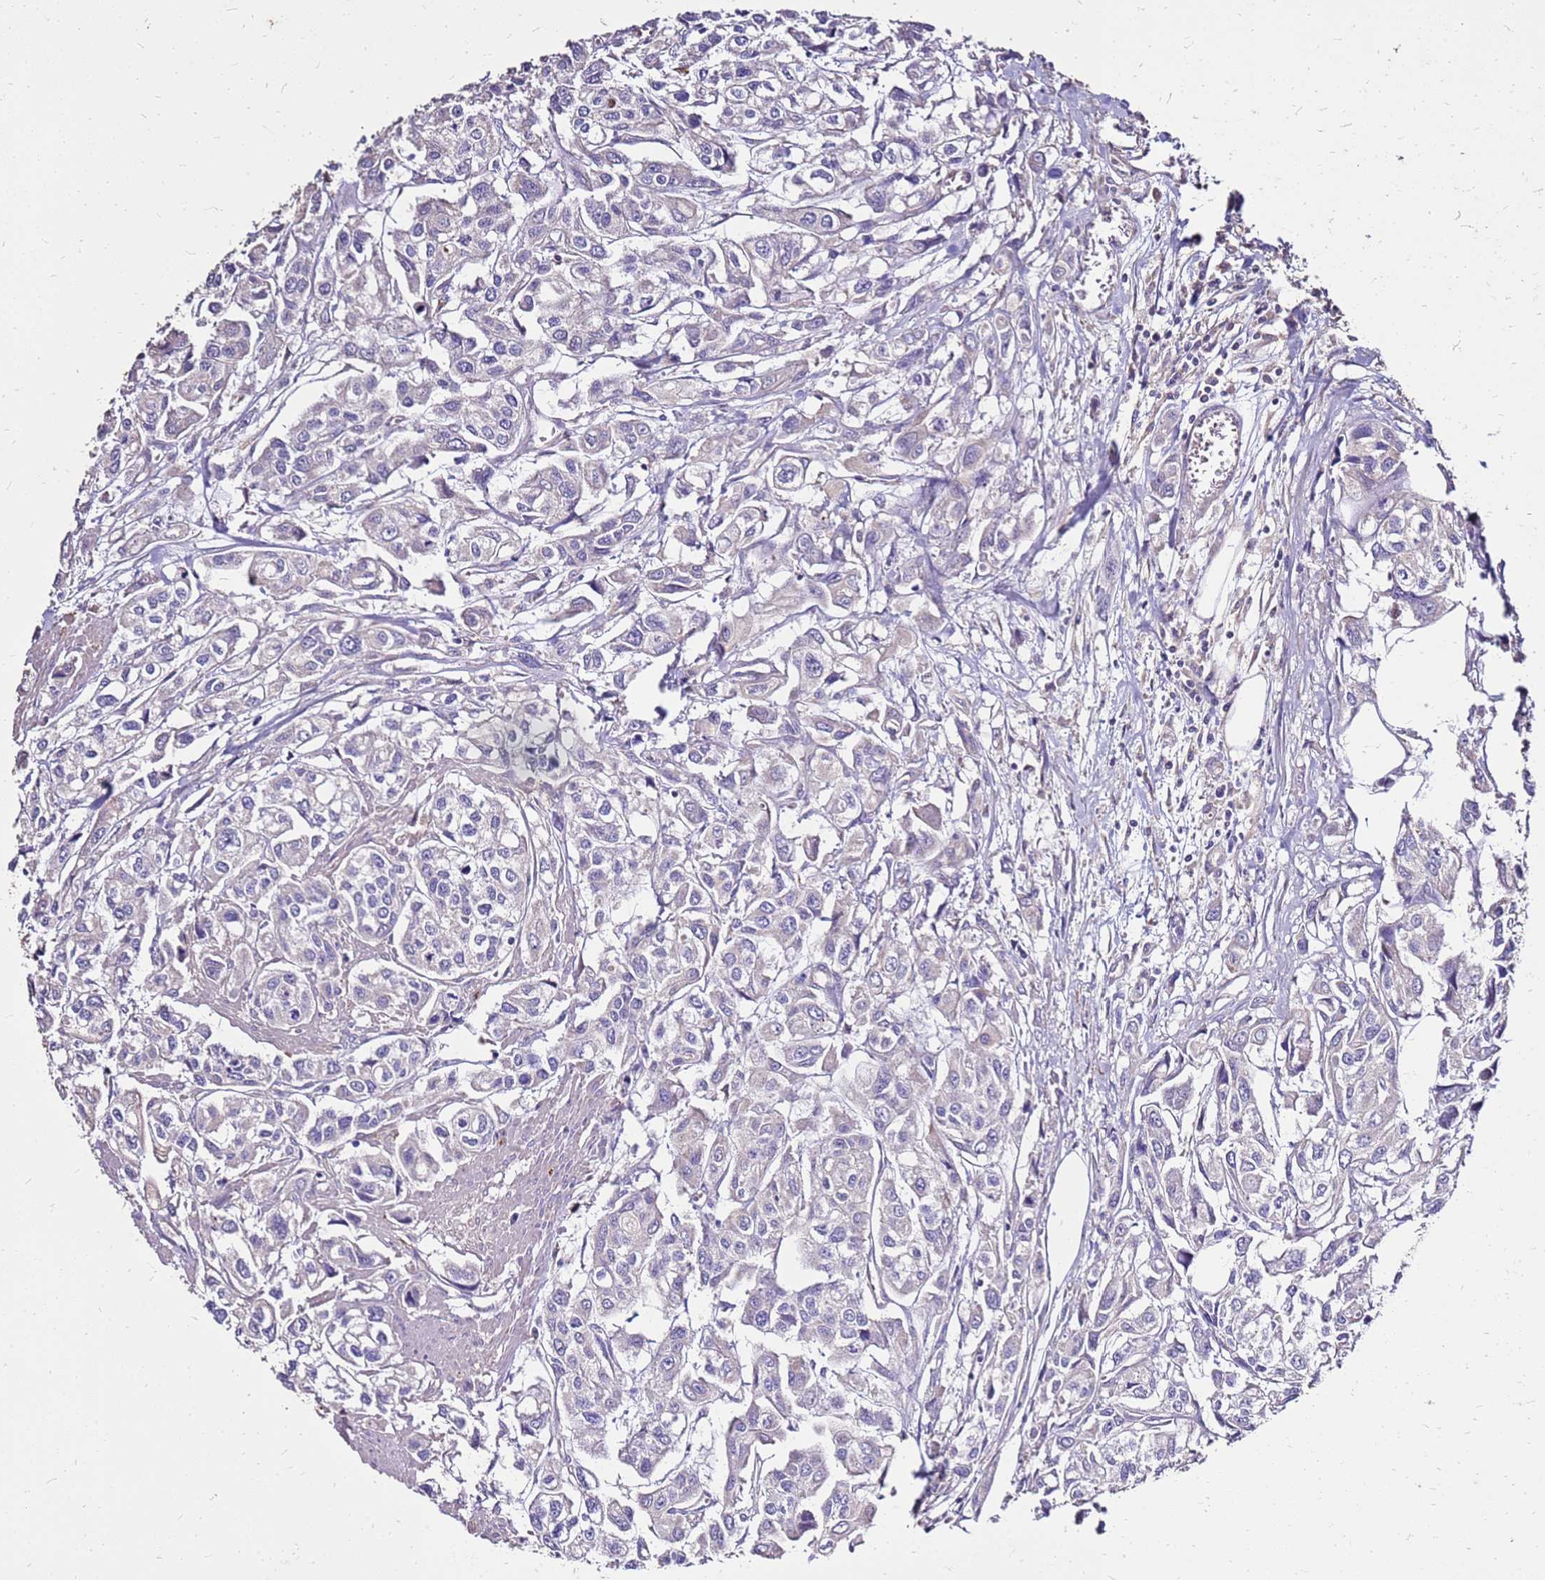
{"staining": {"intensity": "negative", "quantity": "none", "location": "none"}, "tissue": "urothelial cancer", "cell_type": "Tumor cells", "image_type": "cancer", "snomed": [{"axis": "morphology", "description": "Urothelial carcinoma, High grade"}, {"axis": "topography", "description": "Urinary bladder"}], "caption": "The histopathology image displays no significant expression in tumor cells of urothelial cancer. (DAB (3,3'-diaminobenzidine) immunohistochemistry (IHC), high magnification).", "gene": "EXD3", "patient": {"sex": "male", "age": 67}}